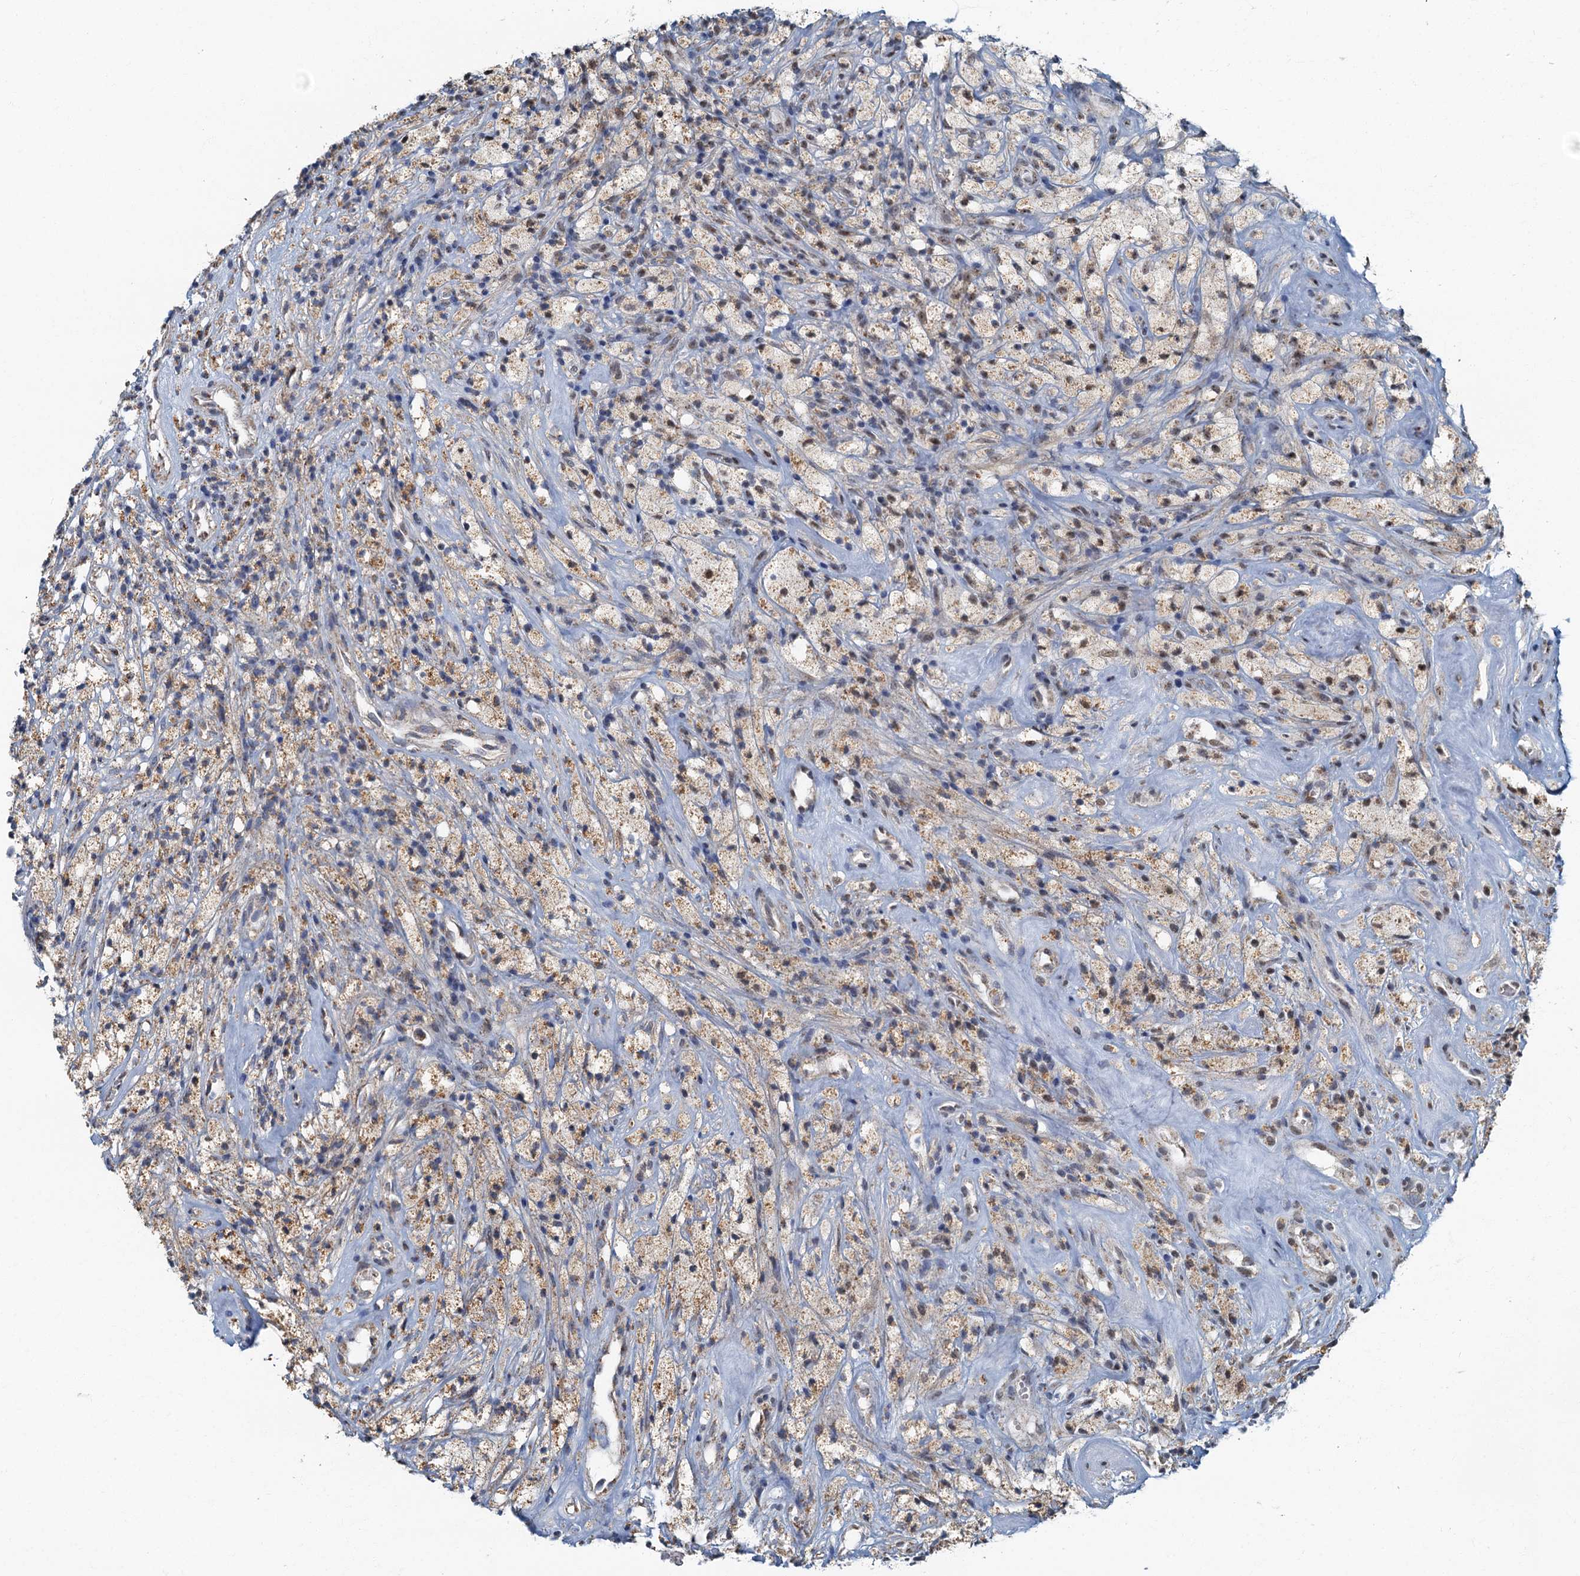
{"staining": {"intensity": "weak", "quantity": ">75%", "location": "cytoplasmic/membranous"}, "tissue": "glioma", "cell_type": "Tumor cells", "image_type": "cancer", "snomed": [{"axis": "morphology", "description": "Glioma, malignant, High grade"}, {"axis": "topography", "description": "Brain"}], "caption": "IHC of malignant high-grade glioma displays low levels of weak cytoplasmic/membranous expression in about >75% of tumor cells.", "gene": "RAD9B", "patient": {"sex": "male", "age": 69}}